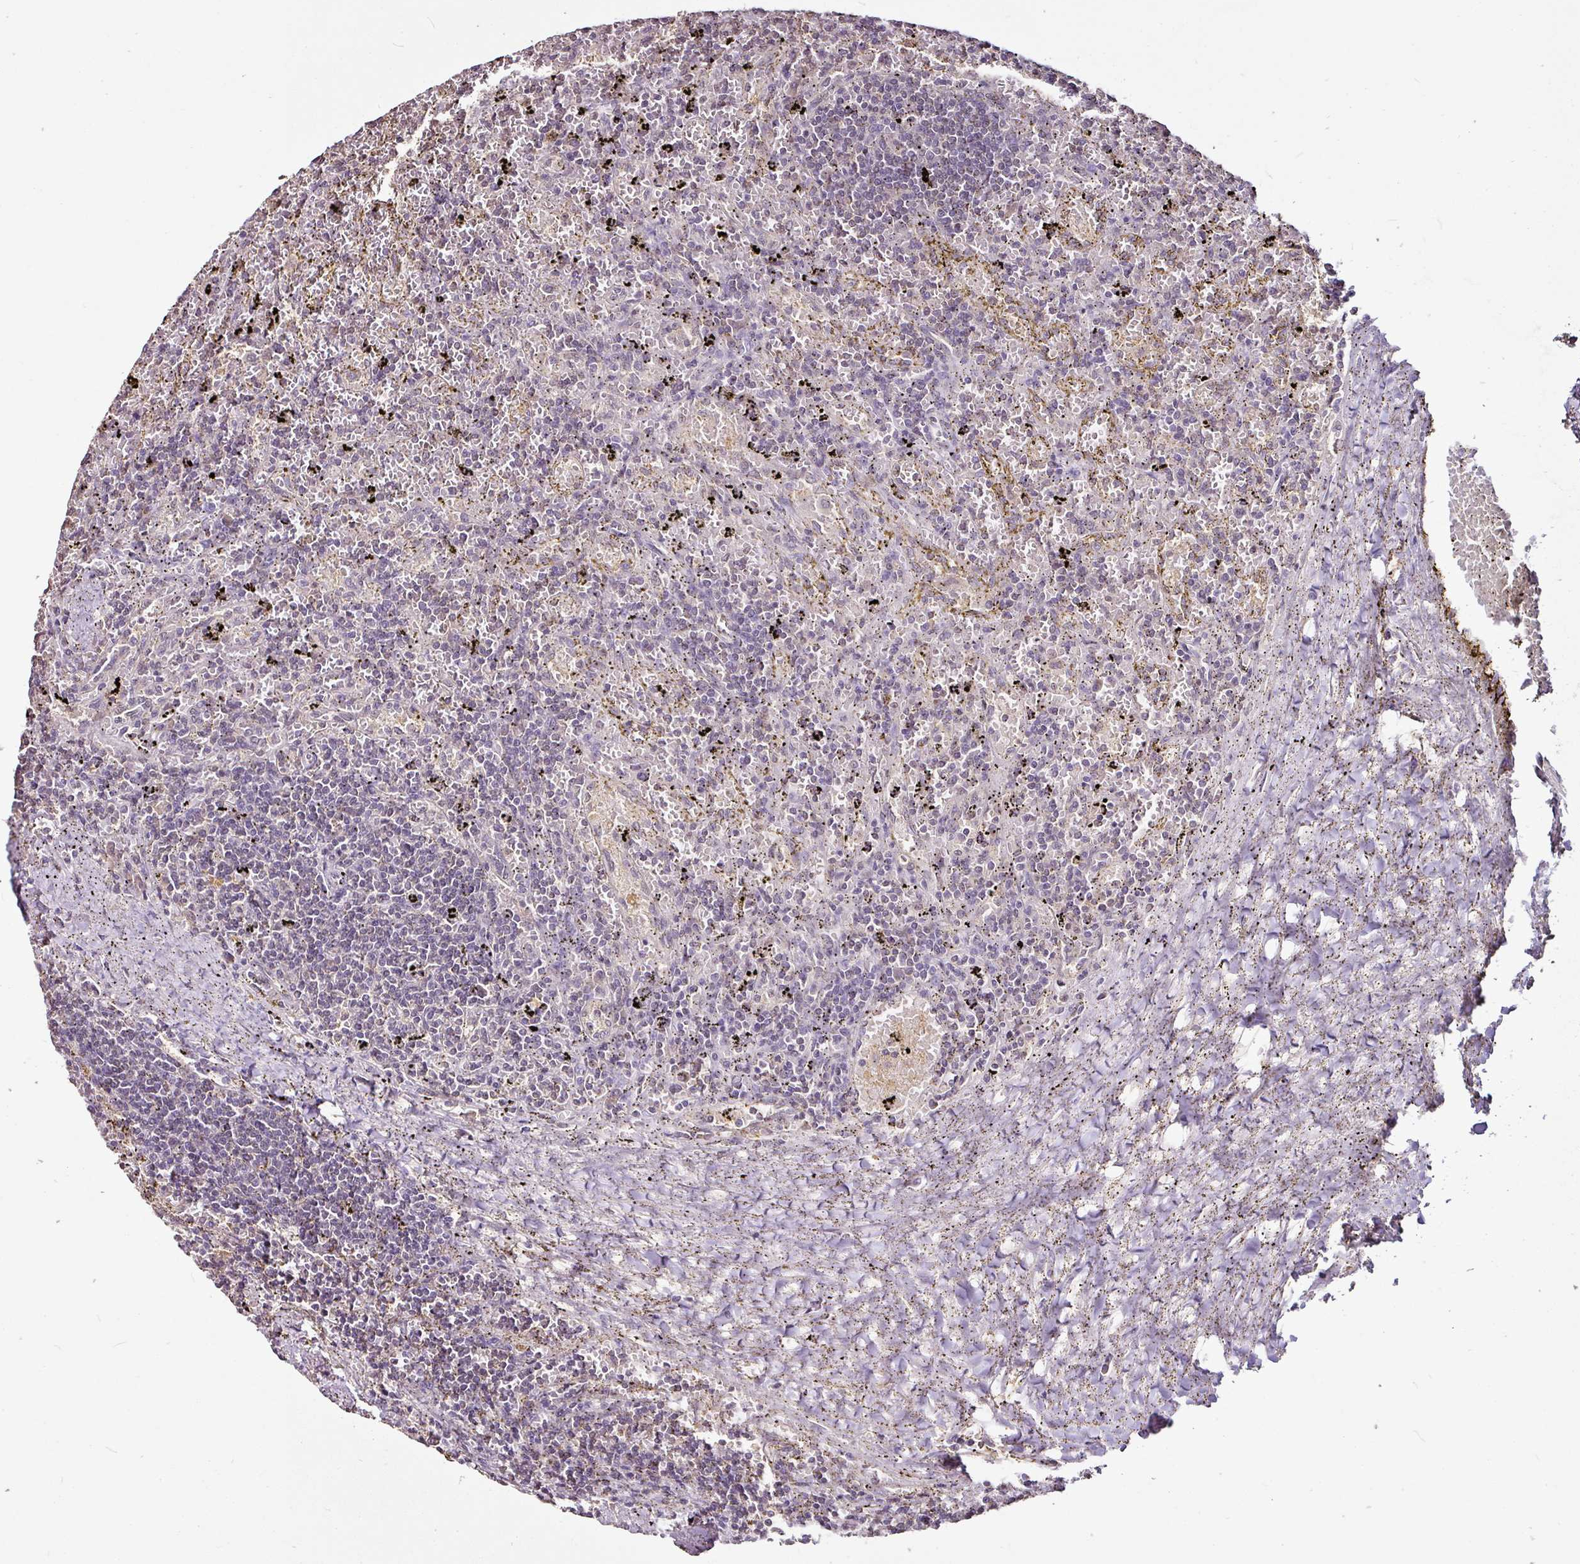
{"staining": {"intensity": "negative", "quantity": "none", "location": "none"}, "tissue": "lymphoma", "cell_type": "Tumor cells", "image_type": "cancer", "snomed": [{"axis": "morphology", "description": "Malignant lymphoma, non-Hodgkin's type, Low grade"}, {"axis": "topography", "description": "Spleen"}], "caption": "The immunohistochemistry (IHC) photomicrograph has no significant positivity in tumor cells of low-grade malignant lymphoma, non-Hodgkin's type tissue. (DAB IHC, high magnification).", "gene": "RPL38", "patient": {"sex": "male", "age": 76}}